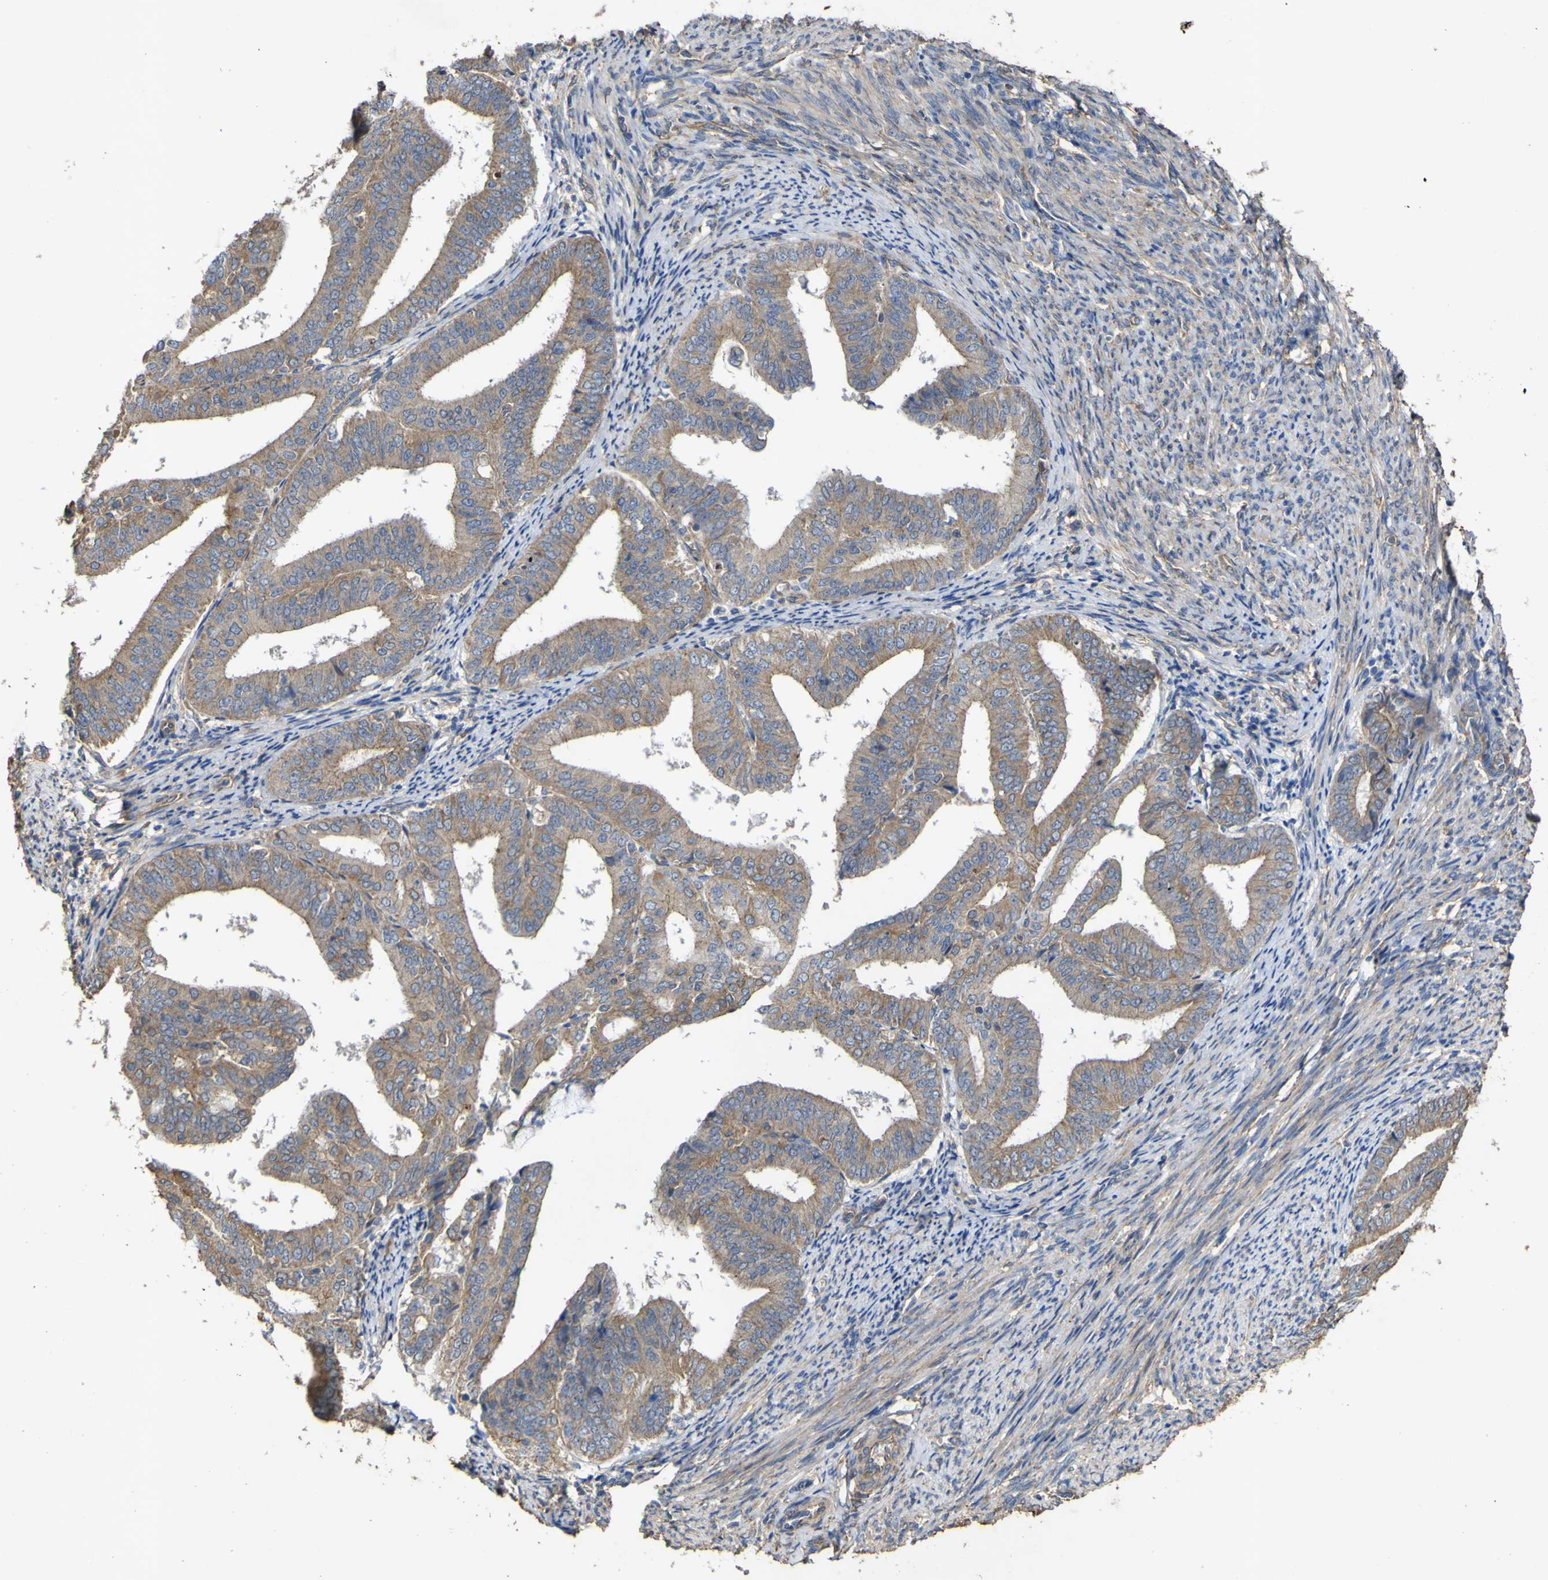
{"staining": {"intensity": "weak", "quantity": ">75%", "location": "cytoplasmic/membranous"}, "tissue": "endometrial cancer", "cell_type": "Tumor cells", "image_type": "cancer", "snomed": [{"axis": "morphology", "description": "Adenocarcinoma, NOS"}, {"axis": "topography", "description": "Endometrium"}], "caption": "This is a micrograph of IHC staining of endometrial cancer, which shows weak staining in the cytoplasmic/membranous of tumor cells.", "gene": "TNFSF15", "patient": {"sex": "female", "age": 63}}